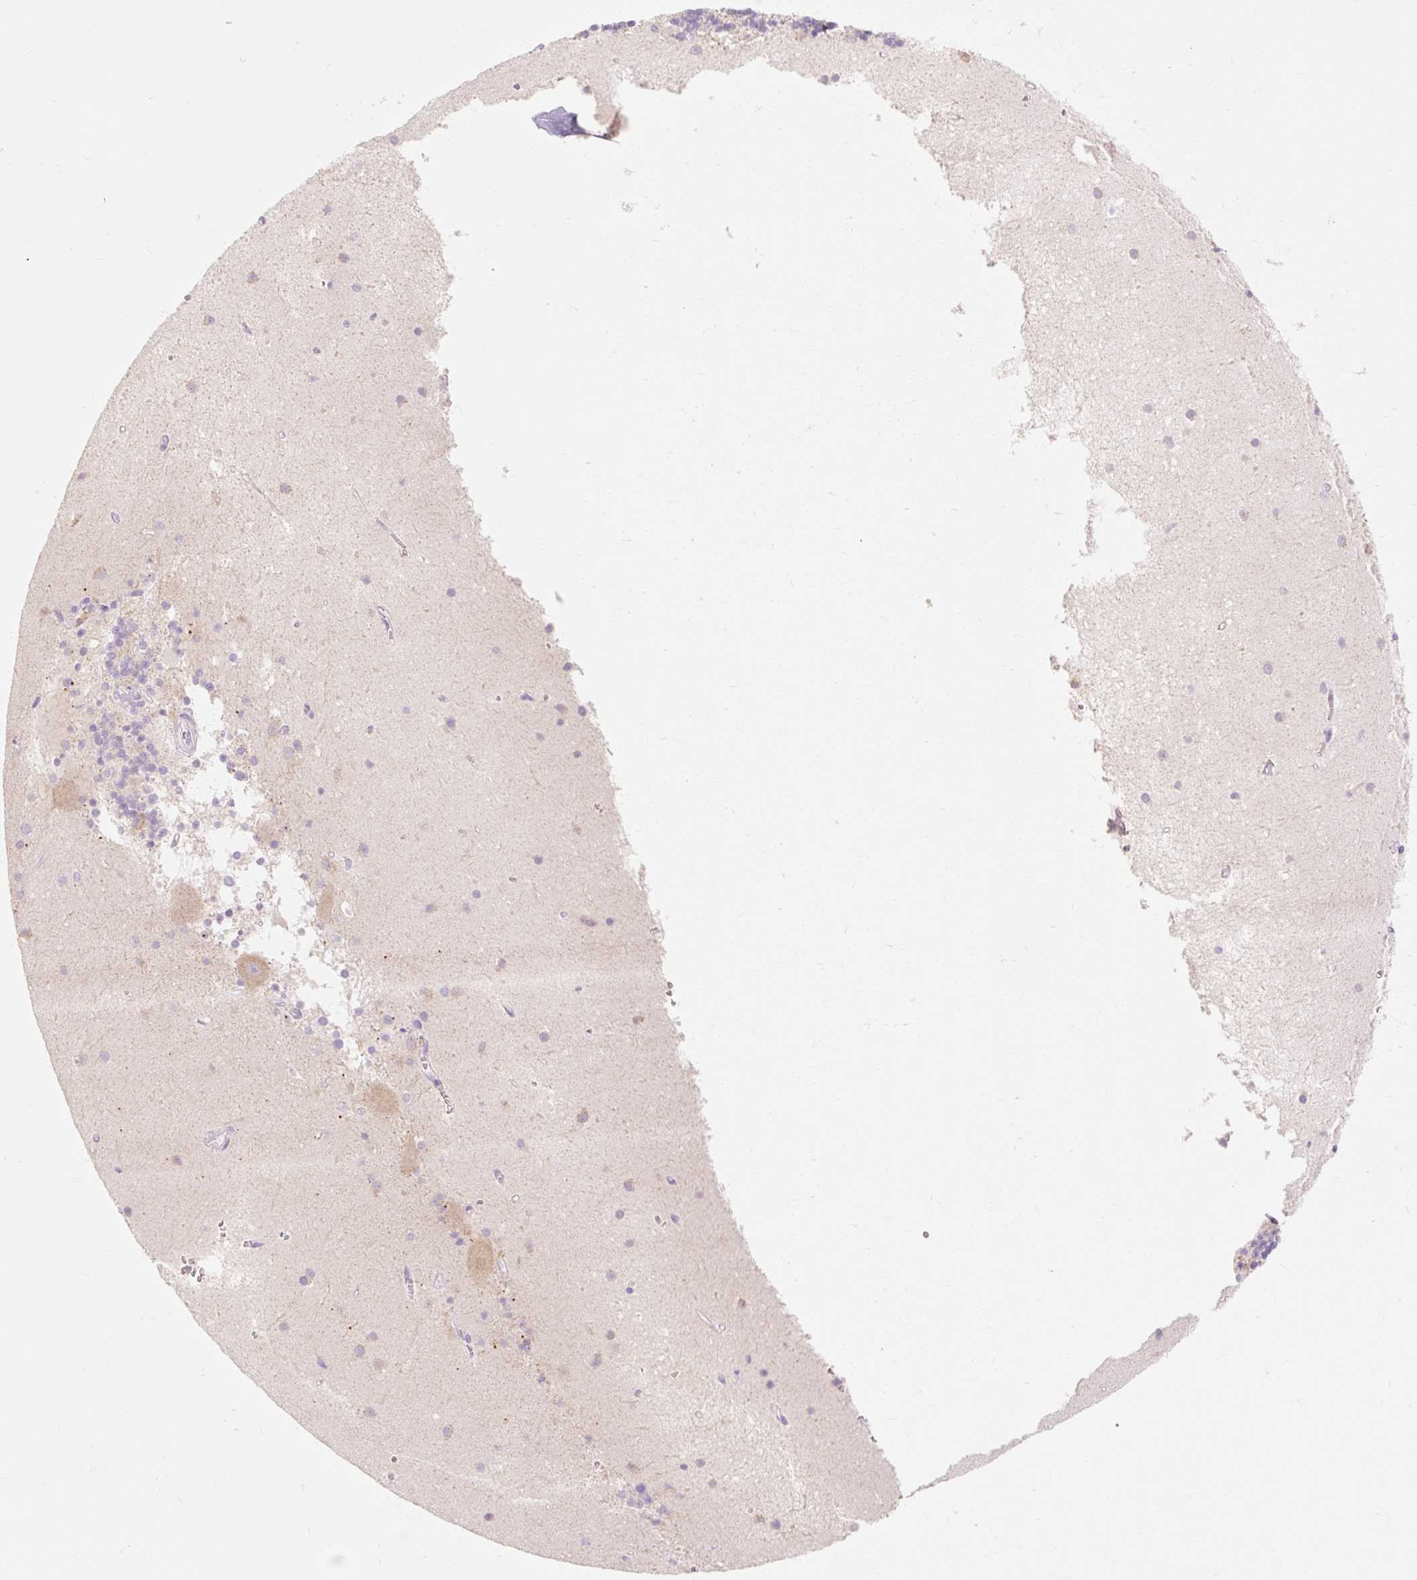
{"staining": {"intensity": "negative", "quantity": "none", "location": "none"}, "tissue": "cerebellum", "cell_type": "Cells in granular layer", "image_type": "normal", "snomed": [{"axis": "morphology", "description": "Normal tissue, NOS"}, {"axis": "topography", "description": "Cerebellum"}], "caption": "Immunohistochemical staining of benign cerebellum displays no significant staining in cells in granular layer. The staining was performed using DAB (3,3'-diaminobenzidine) to visualize the protein expression in brown, while the nuclei were stained in blue with hematoxylin (Magnification: 20x).", "gene": "MYO1D", "patient": {"sex": "male", "age": 54}}